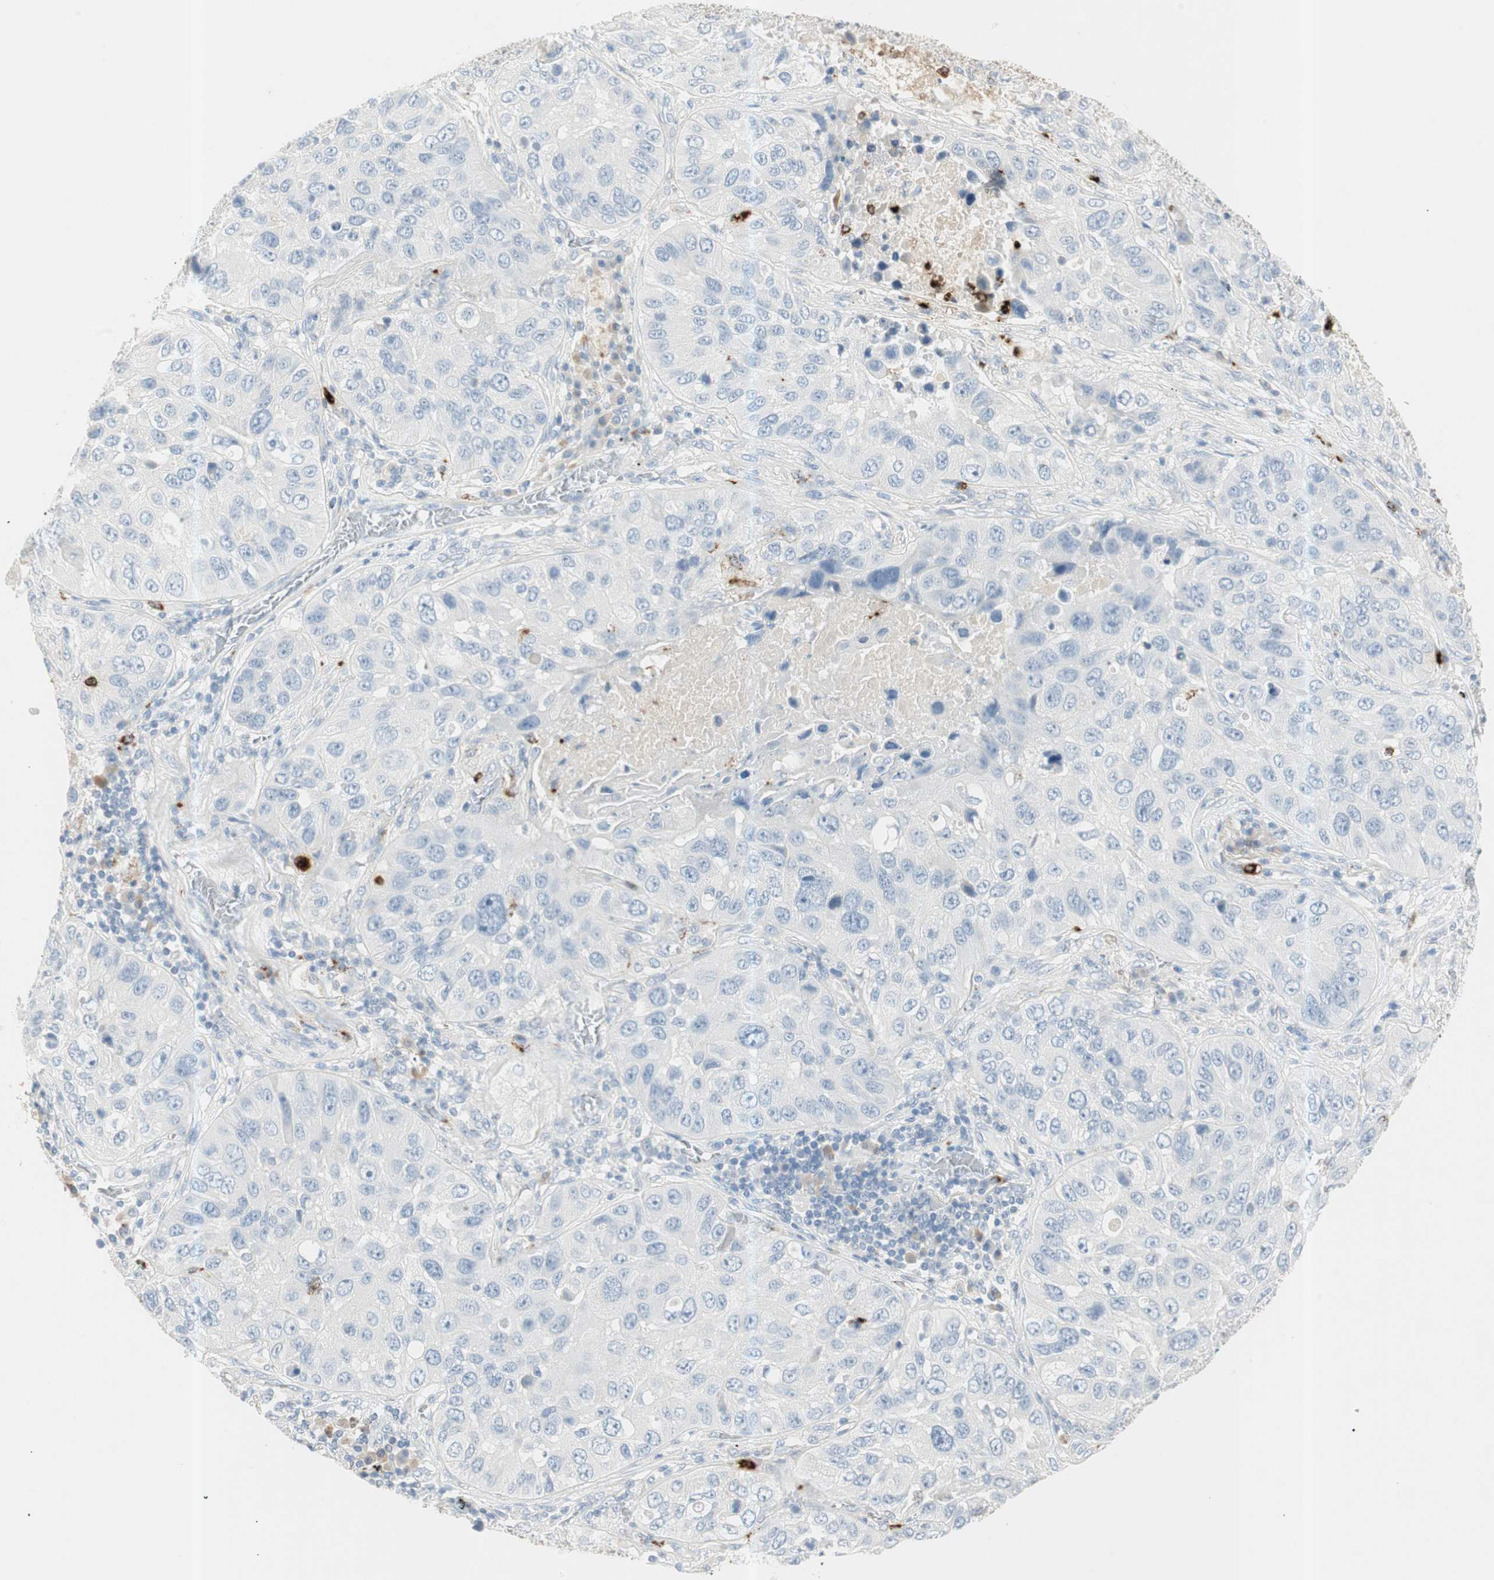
{"staining": {"intensity": "negative", "quantity": "none", "location": "none"}, "tissue": "lung cancer", "cell_type": "Tumor cells", "image_type": "cancer", "snomed": [{"axis": "morphology", "description": "Squamous cell carcinoma, NOS"}, {"axis": "topography", "description": "Lung"}], "caption": "A micrograph of human lung cancer (squamous cell carcinoma) is negative for staining in tumor cells.", "gene": "PRTN3", "patient": {"sex": "male", "age": 57}}